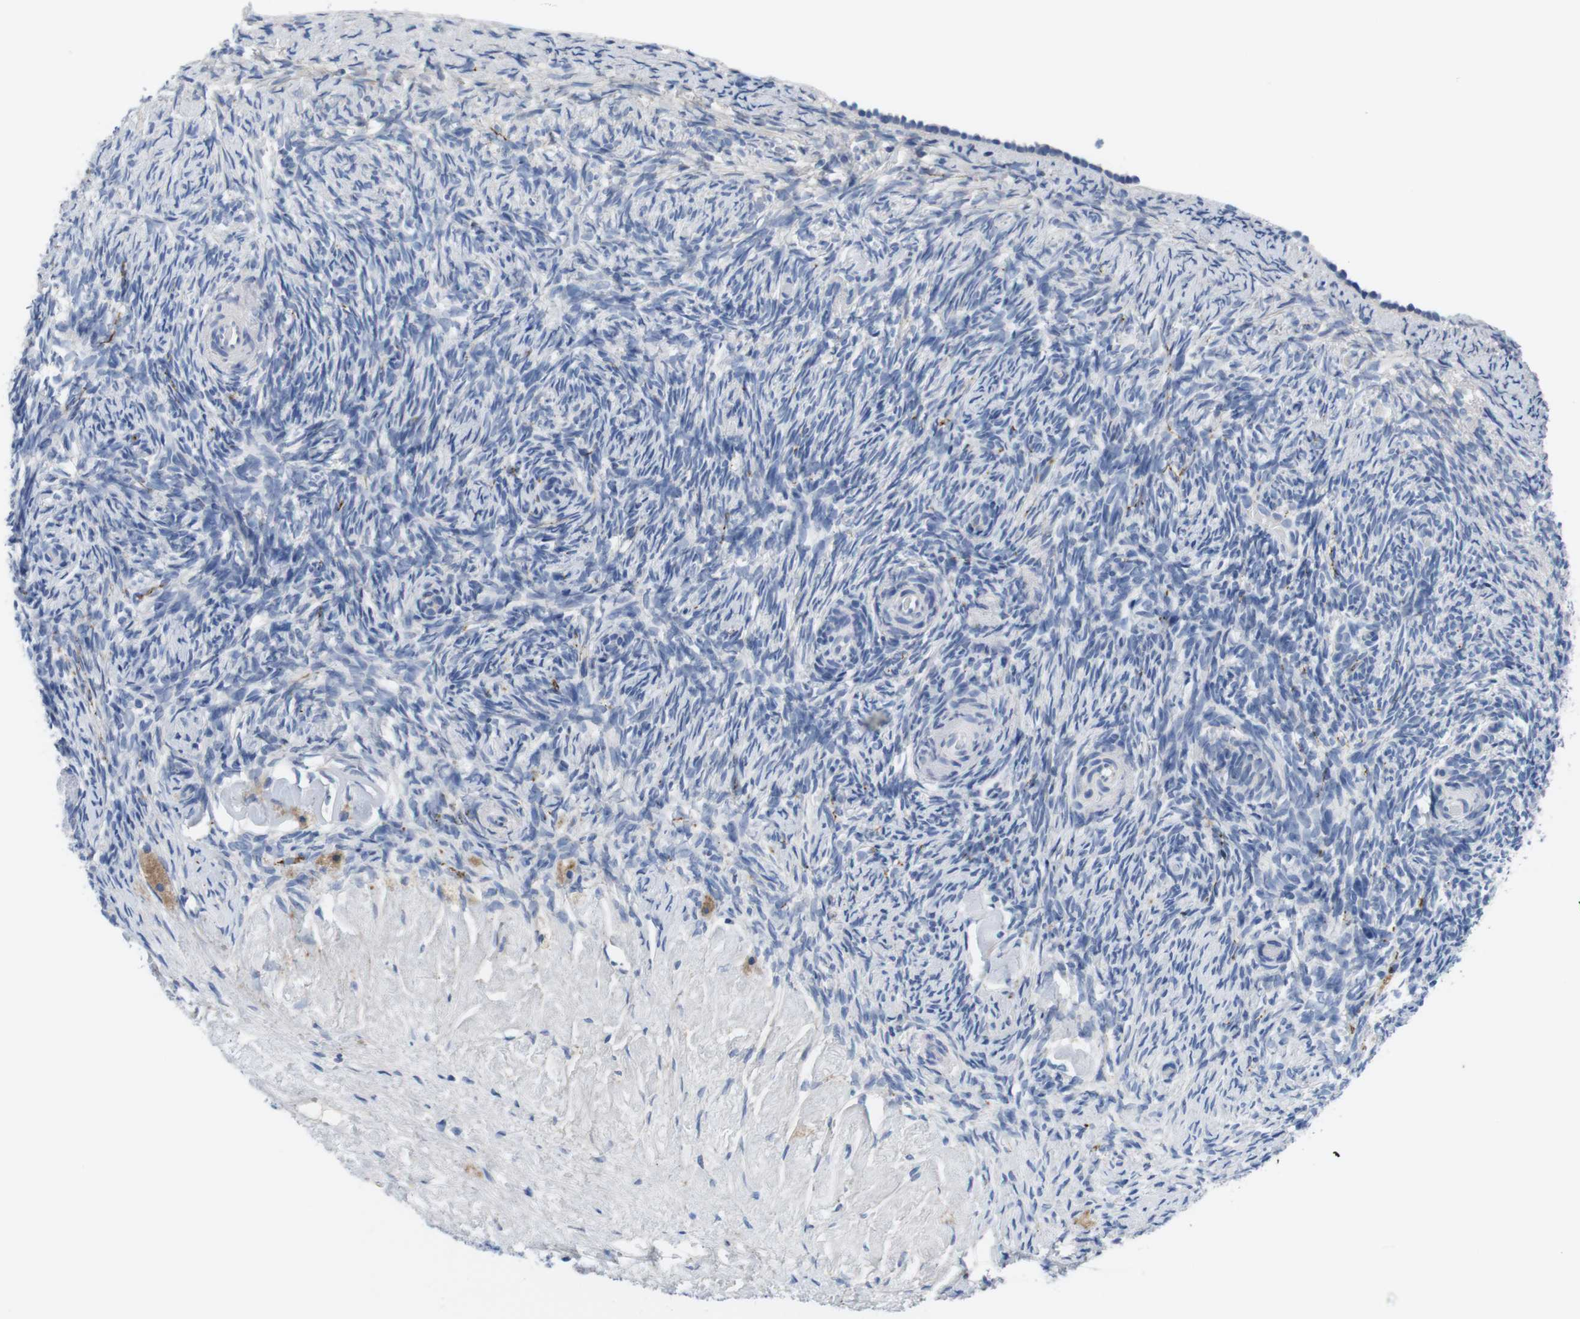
{"staining": {"intensity": "negative", "quantity": "none", "location": "none"}, "tissue": "ovary", "cell_type": "Ovarian stroma cells", "image_type": "normal", "snomed": [{"axis": "morphology", "description": "Normal tissue, NOS"}, {"axis": "topography", "description": "Ovary"}], "caption": "This is an immunohistochemistry (IHC) photomicrograph of normal human ovary. There is no expression in ovarian stroma cells.", "gene": "MAP6", "patient": {"sex": "female", "age": 60}}